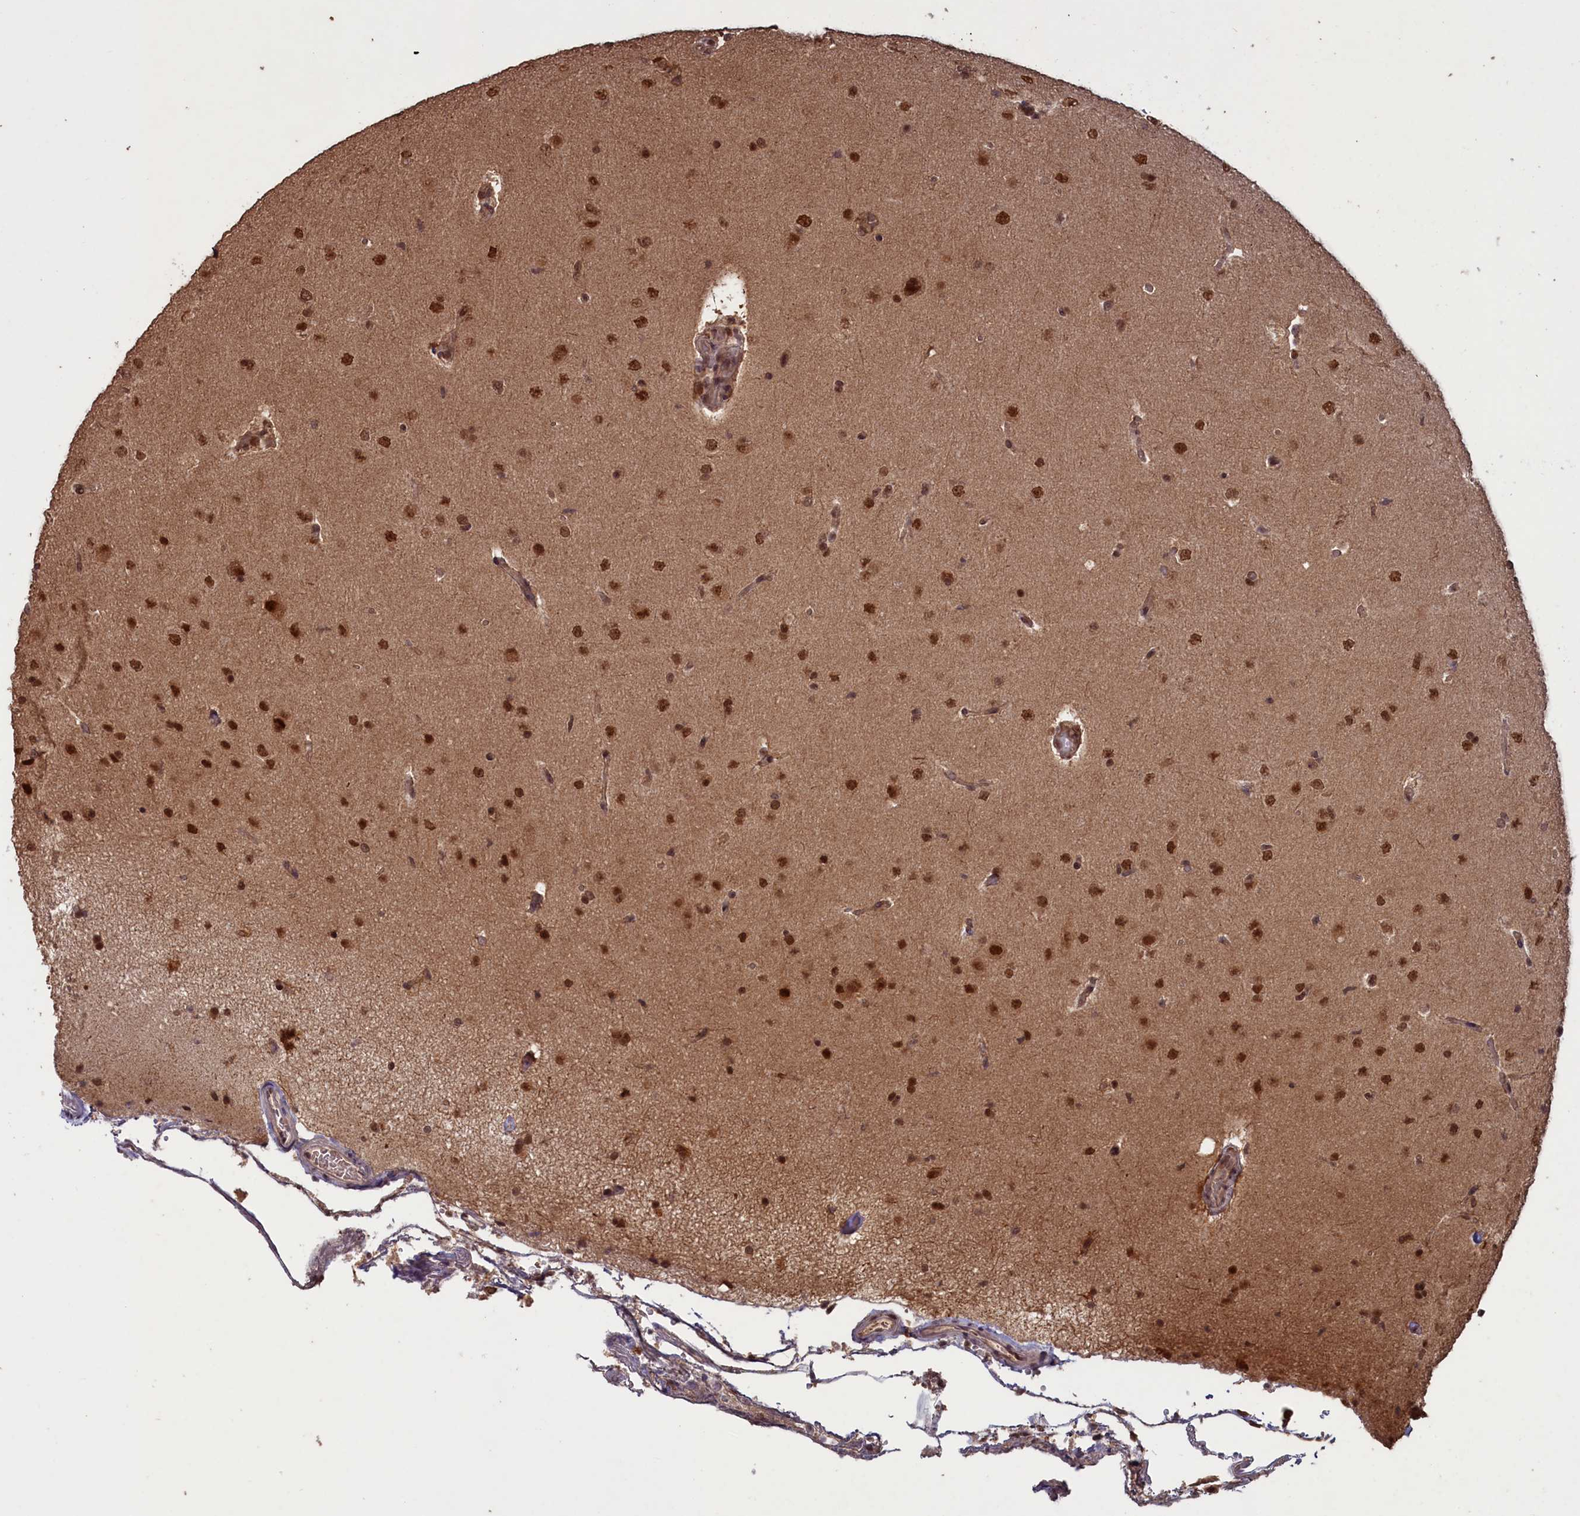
{"staining": {"intensity": "strong", "quantity": ">75%", "location": "nuclear"}, "tissue": "glioma", "cell_type": "Tumor cells", "image_type": "cancer", "snomed": [{"axis": "morphology", "description": "Glioma, malignant, High grade"}, {"axis": "topography", "description": "Brain"}], "caption": "Tumor cells reveal high levels of strong nuclear staining in about >75% of cells in malignant glioma (high-grade). Ihc stains the protein of interest in brown and the nuclei are stained blue.", "gene": "NAE1", "patient": {"sex": "male", "age": 72}}